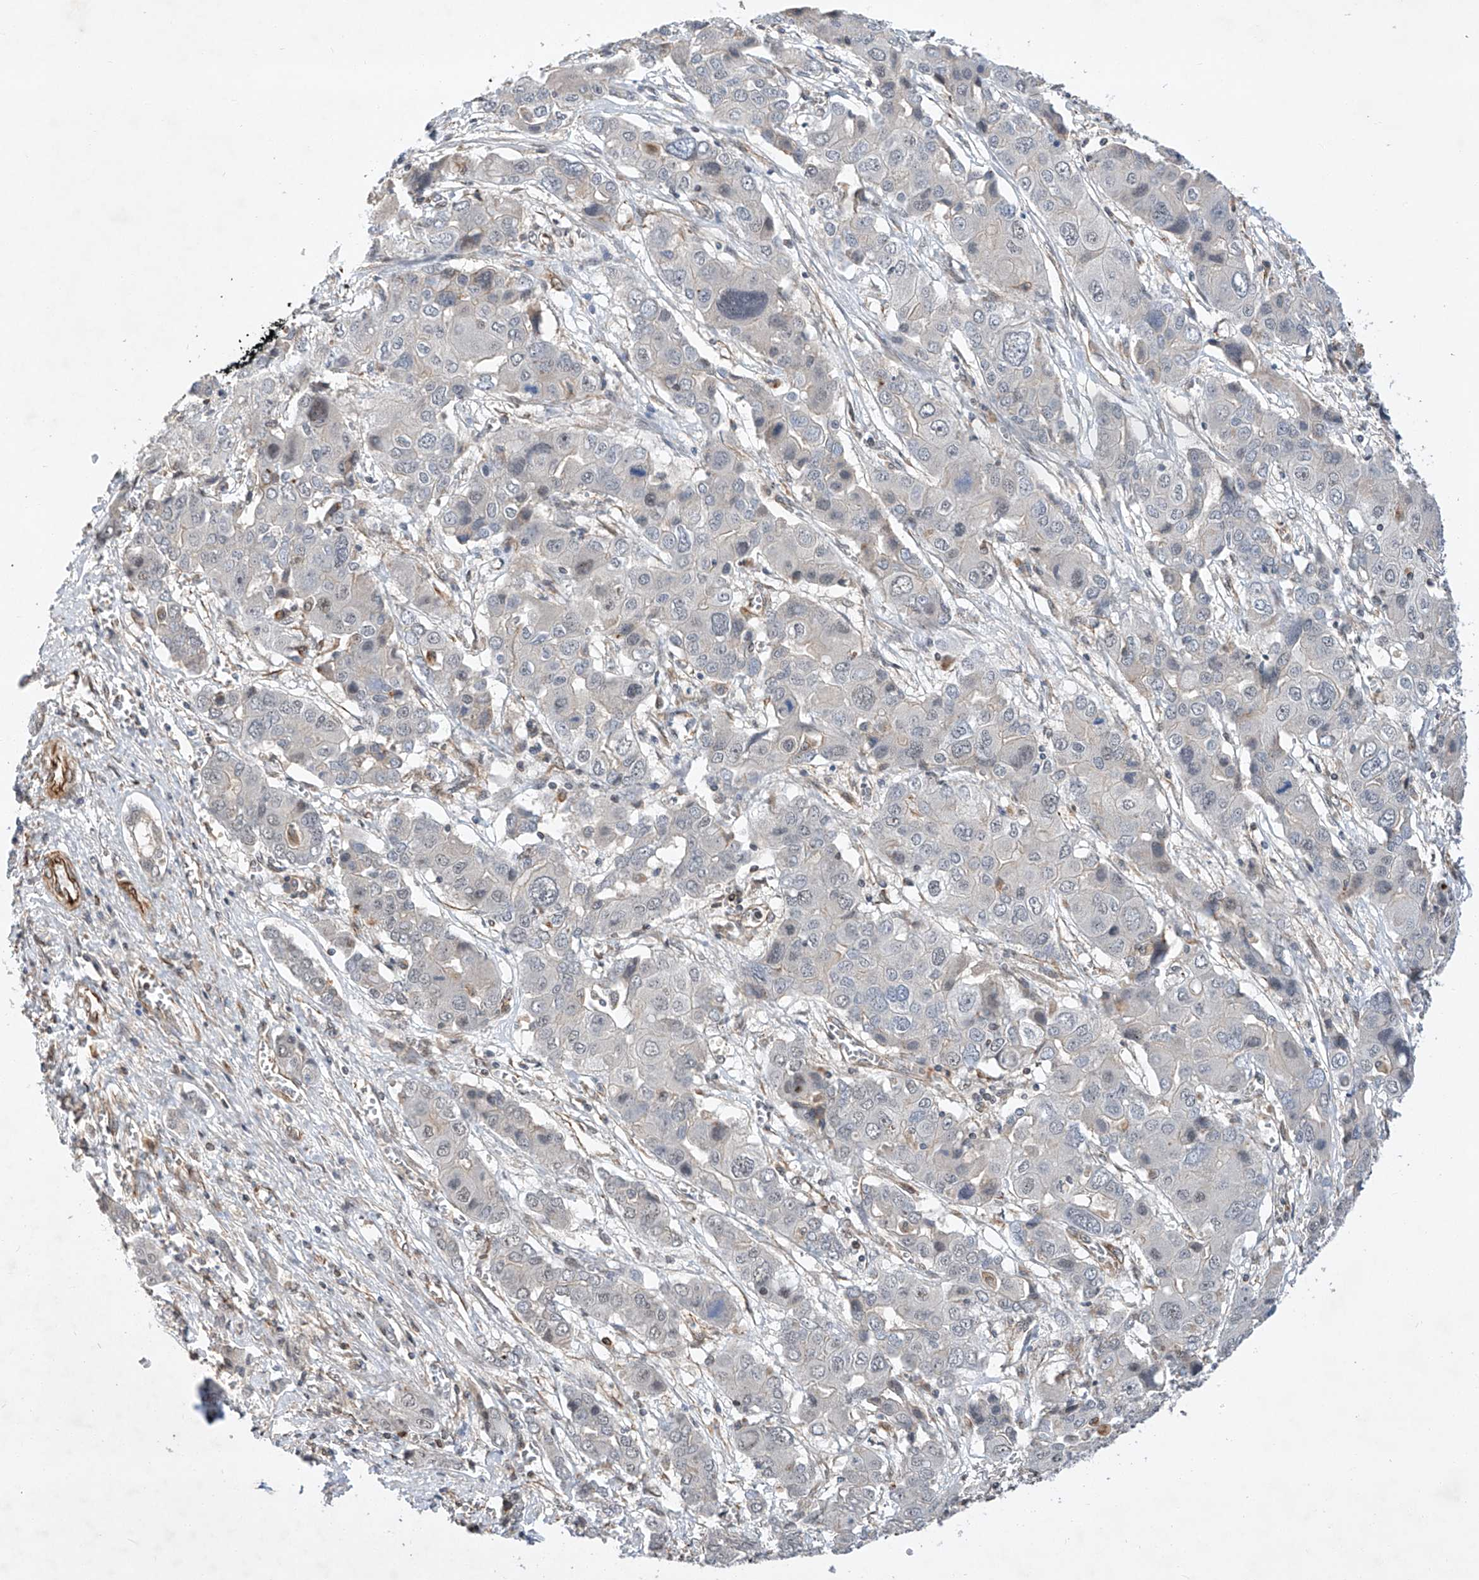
{"staining": {"intensity": "negative", "quantity": "none", "location": "none"}, "tissue": "liver cancer", "cell_type": "Tumor cells", "image_type": "cancer", "snomed": [{"axis": "morphology", "description": "Cholangiocarcinoma"}, {"axis": "topography", "description": "Liver"}], "caption": "Liver cholangiocarcinoma stained for a protein using IHC demonstrates no positivity tumor cells.", "gene": "AMD1", "patient": {"sex": "male", "age": 67}}